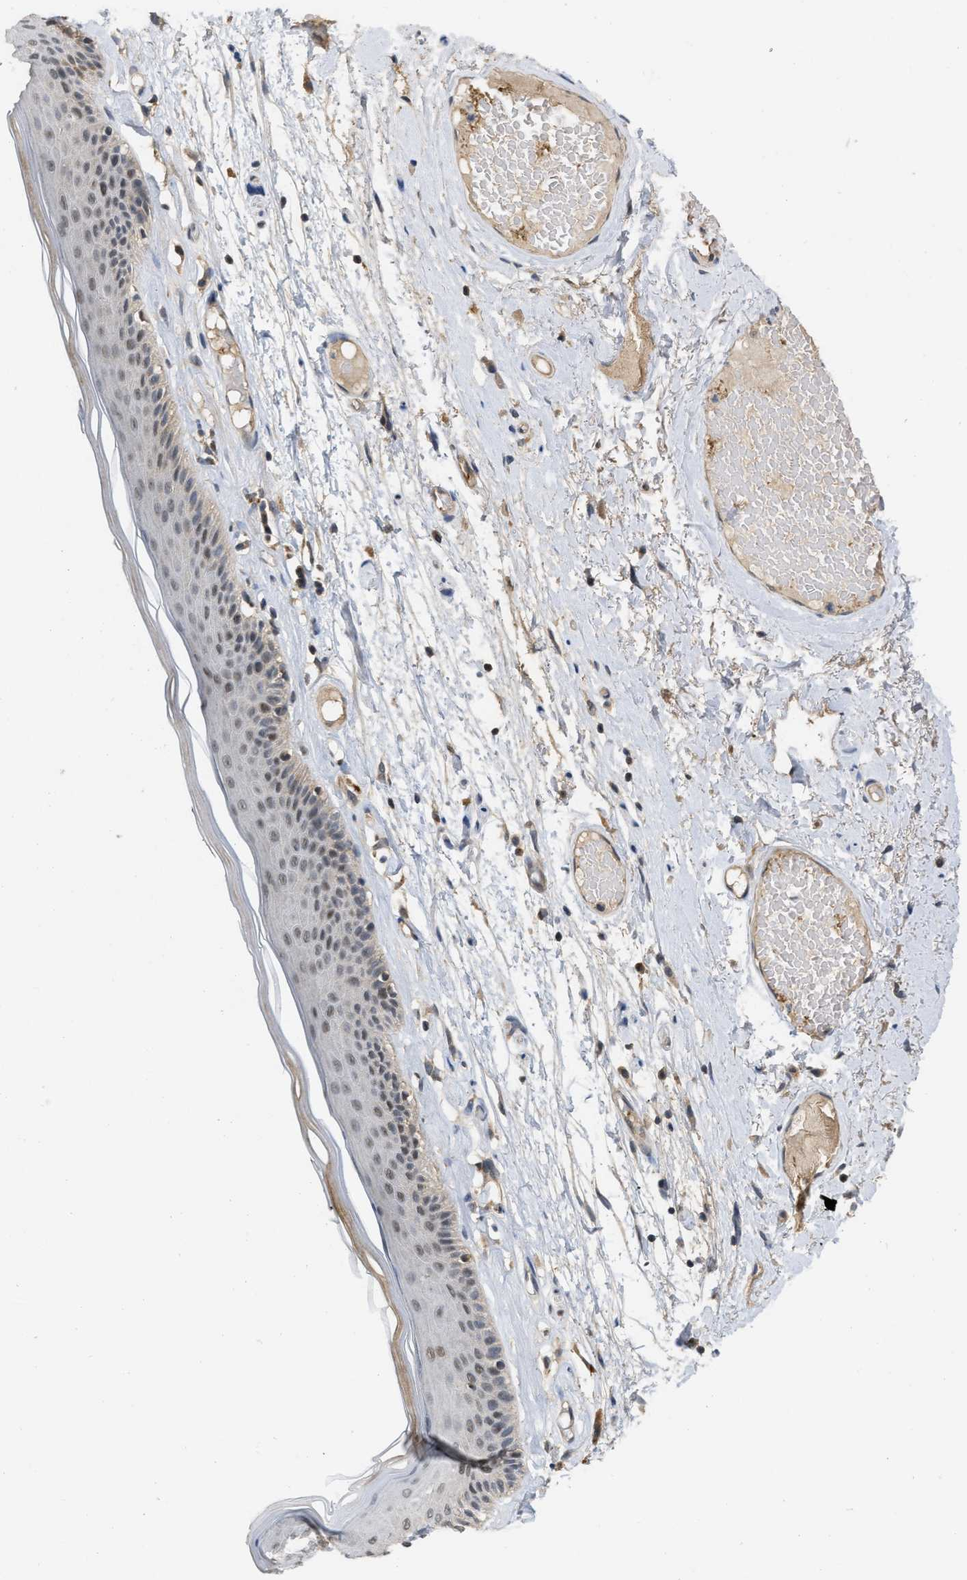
{"staining": {"intensity": "weak", "quantity": "<25%", "location": "cytoplasmic/membranous,nuclear"}, "tissue": "skin", "cell_type": "Epidermal cells", "image_type": "normal", "snomed": [{"axis": "morphology", "description": "Normal tissue, NOS"}, {"axis": "topography", "description": "Vulva"}], "caption": "High power microscopy photomicrograph of an IHC micrograph of unremarkable skin, revealing no significant expression in epidermal cells.", "gene": "NAPEPLD", "patient": {"sex": "female", "age": 73}}